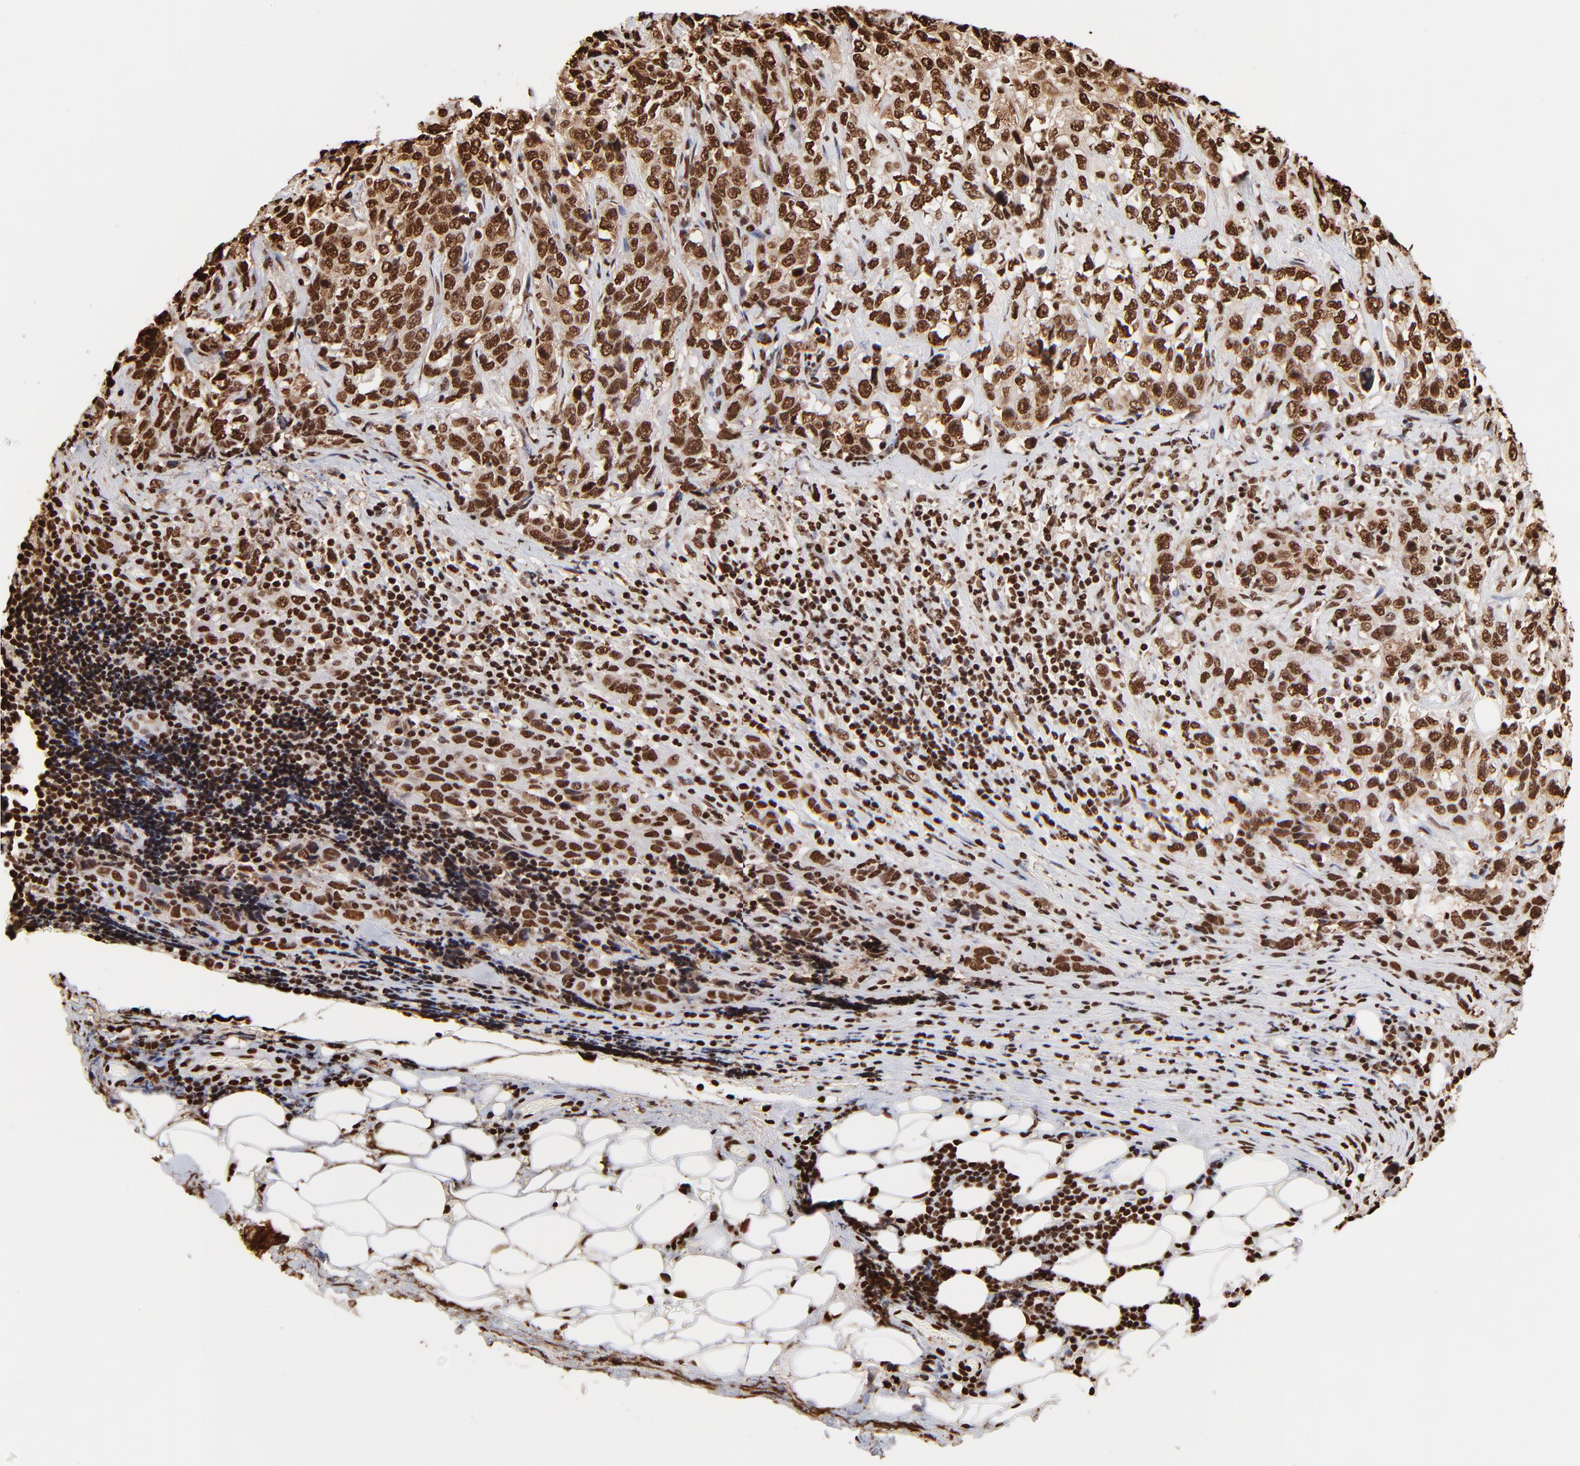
{"staining": {"intensity": "strong", "quantity": ">75%", "location": "nuclear"}, "tissue": "stomach cancer", "cell_type": "Tumor cells", "image_type": "cancer", "snomed": [{"axis": "morphology", "description": "Adenocarcinoma, NOS"}, {"axis": "topography", "description": "Stomach"}], "caption": "Approximately >75% of tumor cells in human stomach adenocarcinoma display strong nuclear protein staining as visualized by brown immunohistochemical staining.", "gene": "ZNF544", "patient": {"sex": "male", "age": 48}}